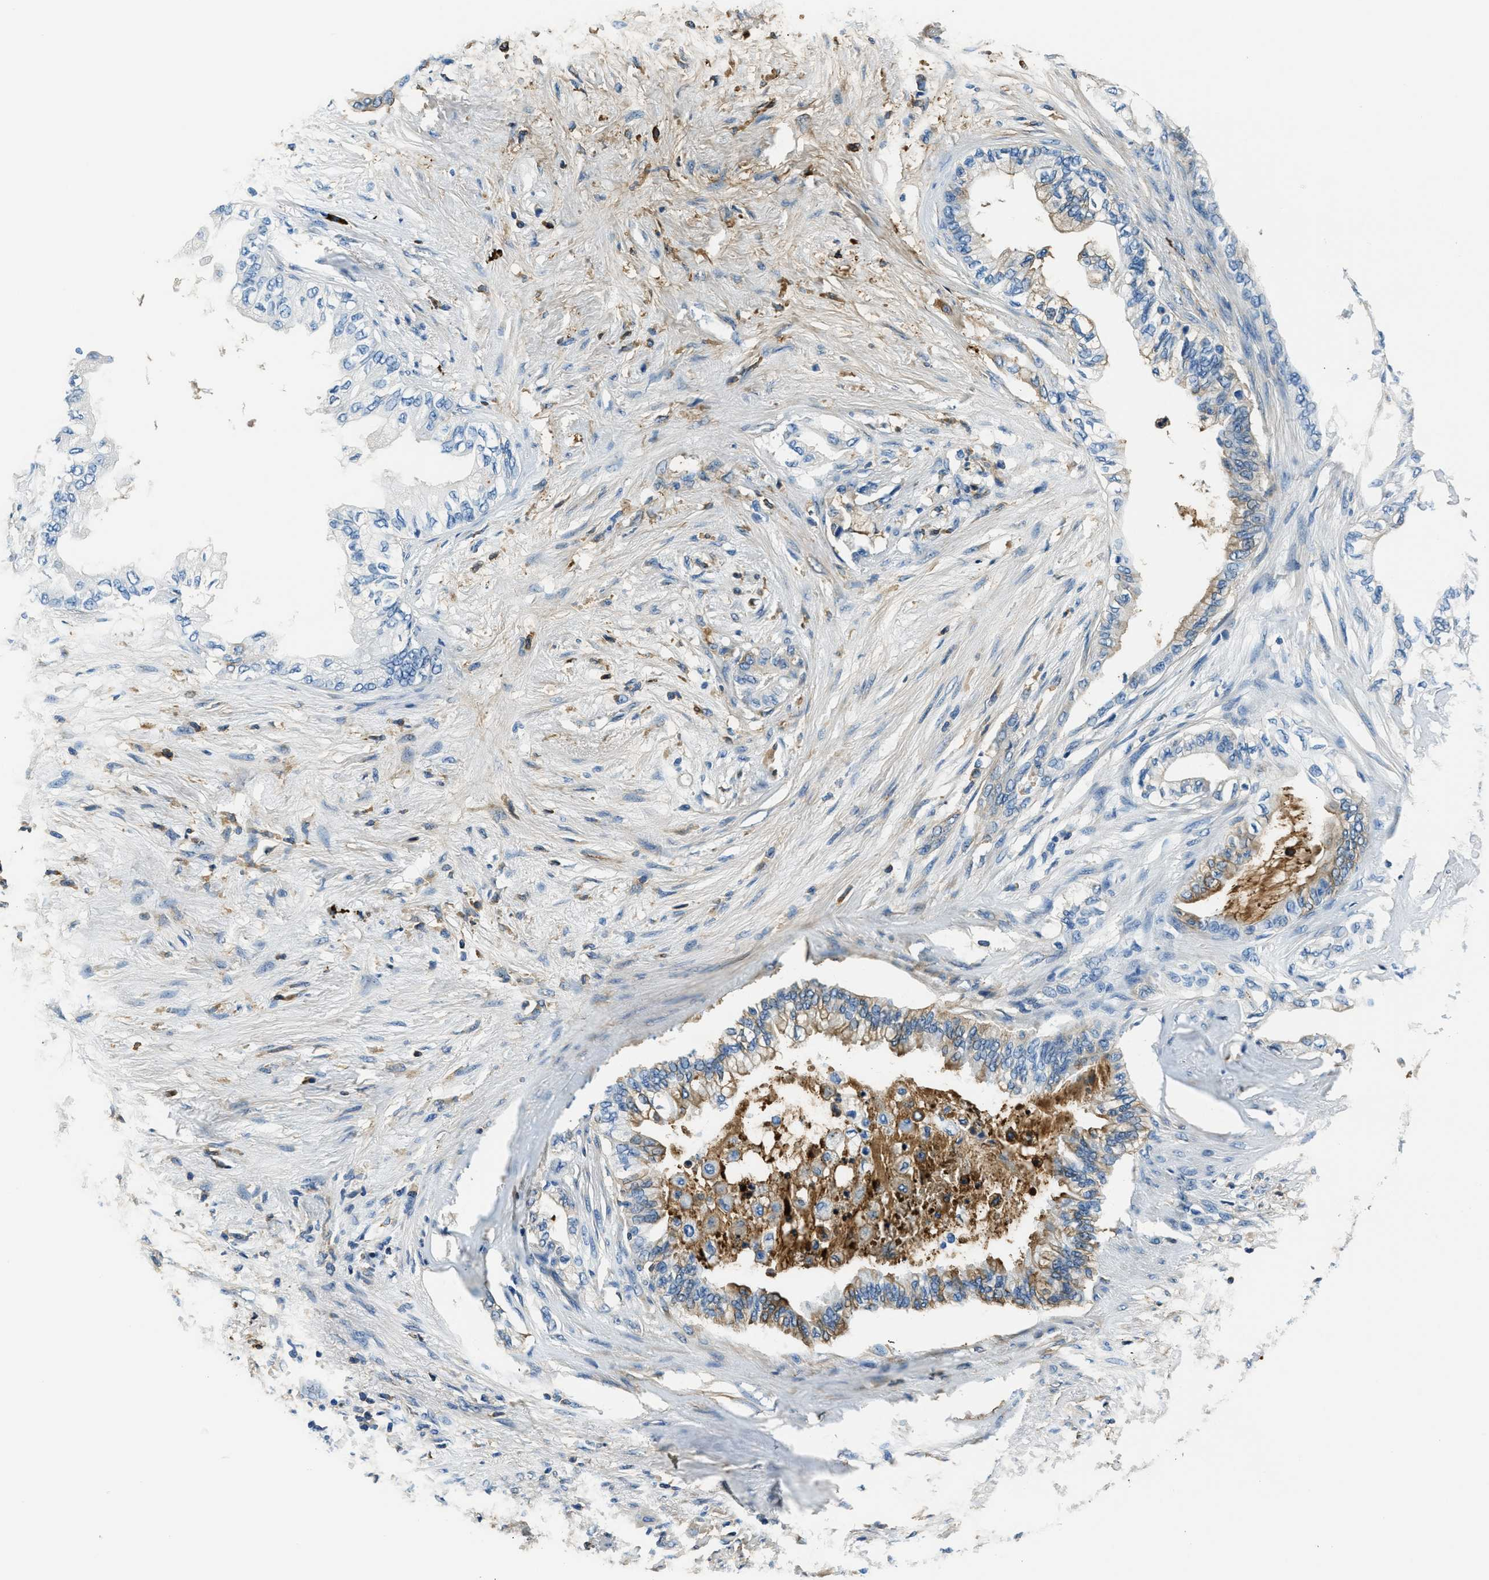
{"staining": {"intensity": "moderate", "quantity": "<25%", "location": "cytoplasmic/membranous"}, "tissue": "pancreatic cancer", "cell_type": "Tumor cells", "image_type": "cancer", "snomed": [{"axis": "morphology", "description": "Normal tissue, NOS"}, {"axis": "morphology", "description": "Adenocarcinoma, NOS"}, {"axis": "topography", "description": "Pancreas"}, {"axis": "topography", "description": "Duodenum"}], "caption": "This histopathology image demonstrates IHC staining of human pancreatic adenocarcinoma, with low moderate cytoplasmic/membranous positivity in about <25% of tumor cells.", "gene": "TMEM186", "patient": {"sex": "female", "age": 60}}